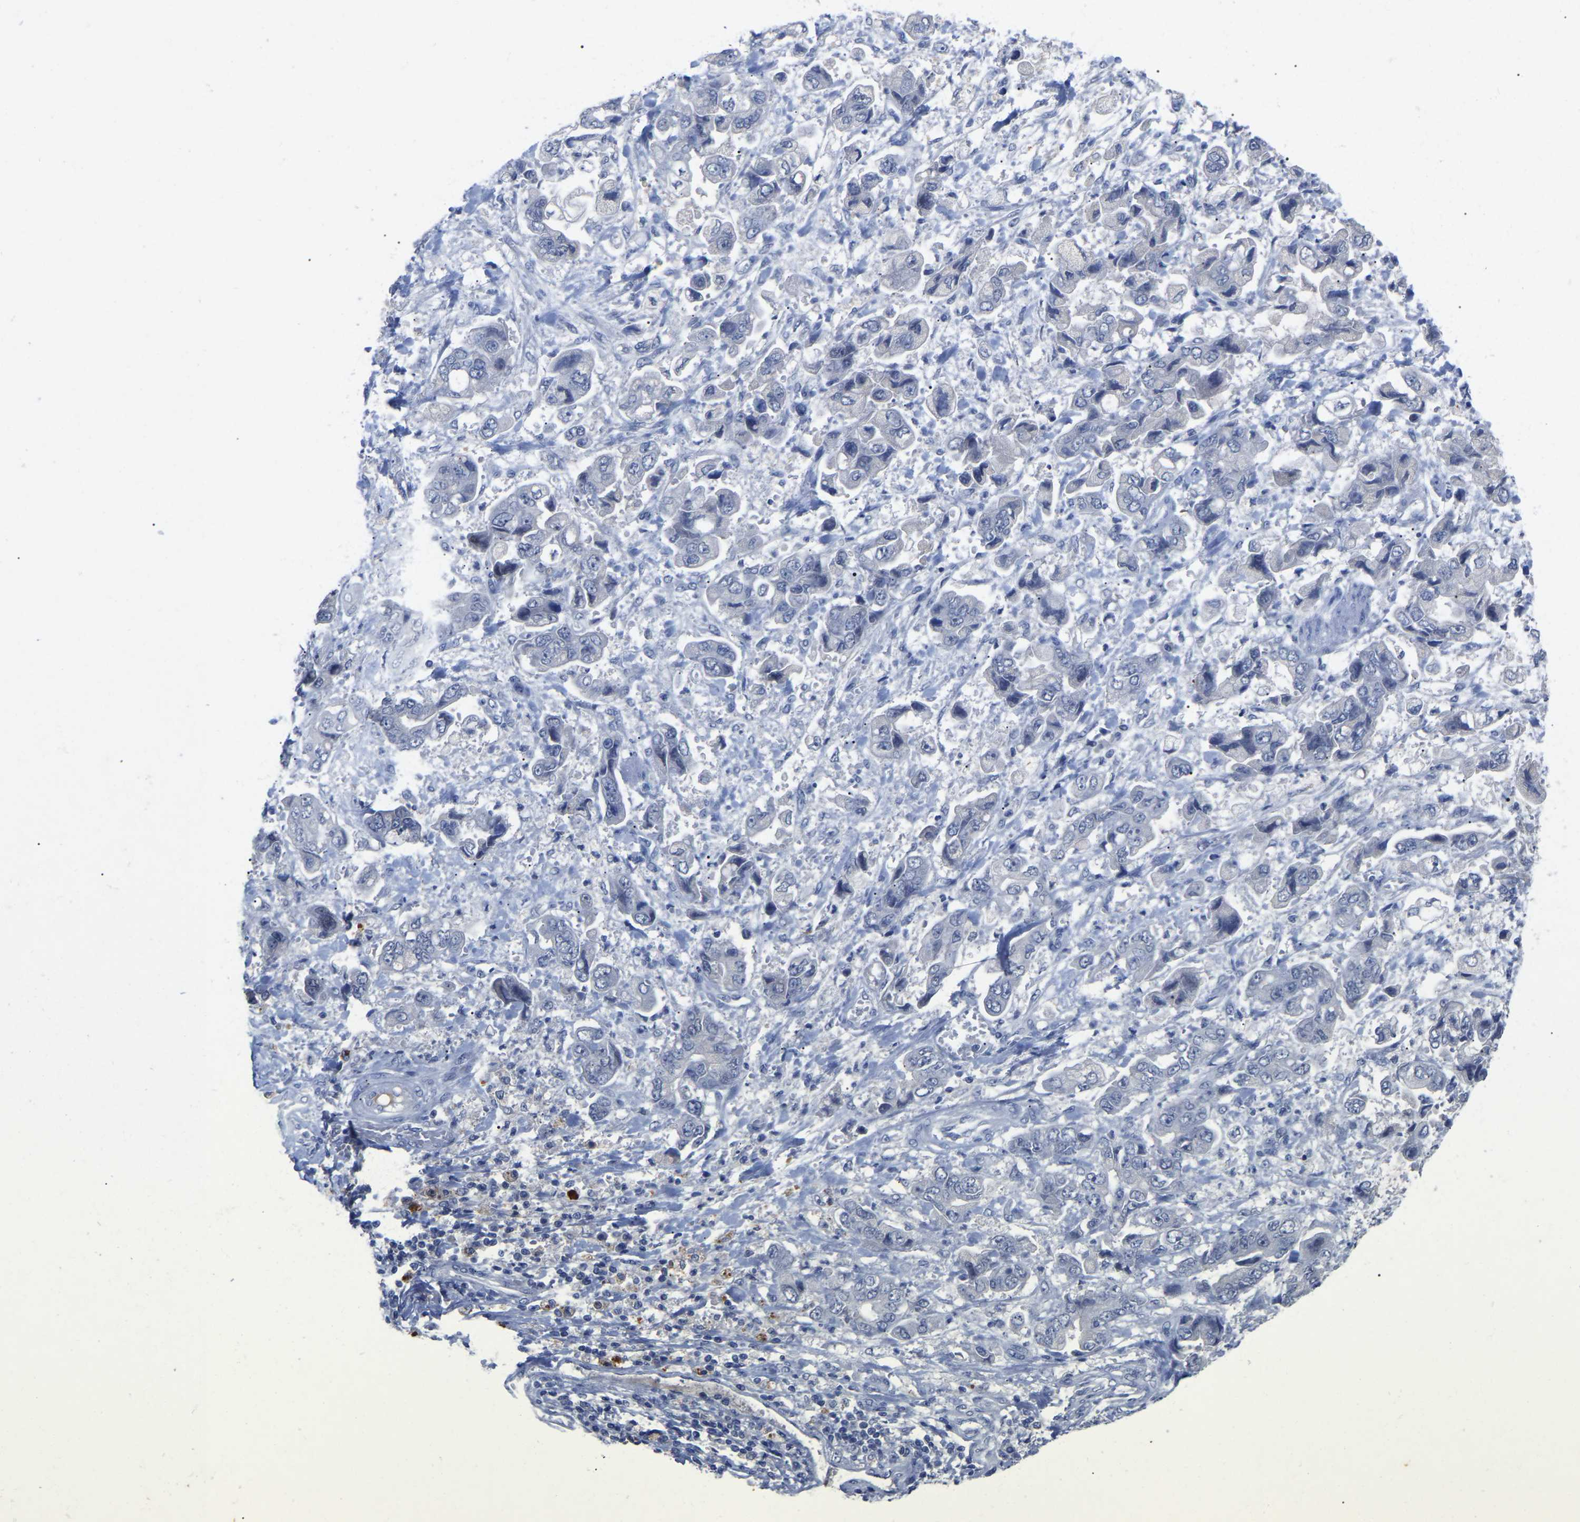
{"staining": {"intensity": "negative", "quantity": "none", "location": "none"}, "tissue": "stomach cancer", "cell_type": "Tumor cells", "image_type": "cancer", "snomed": [{"axis": "morphology", "description": "Normal tissue, NOS"}, {"axis": "morphology", "description": "Adenocarcinoma, NOS"}, {"axis": "topography", "description": "Stomach"}], "caption": "There is no significant staining in tumor cells of adenocarcinoma (stomach).", "gene": "SMPD2", "patient": {"sex": "male", "age": 62}}